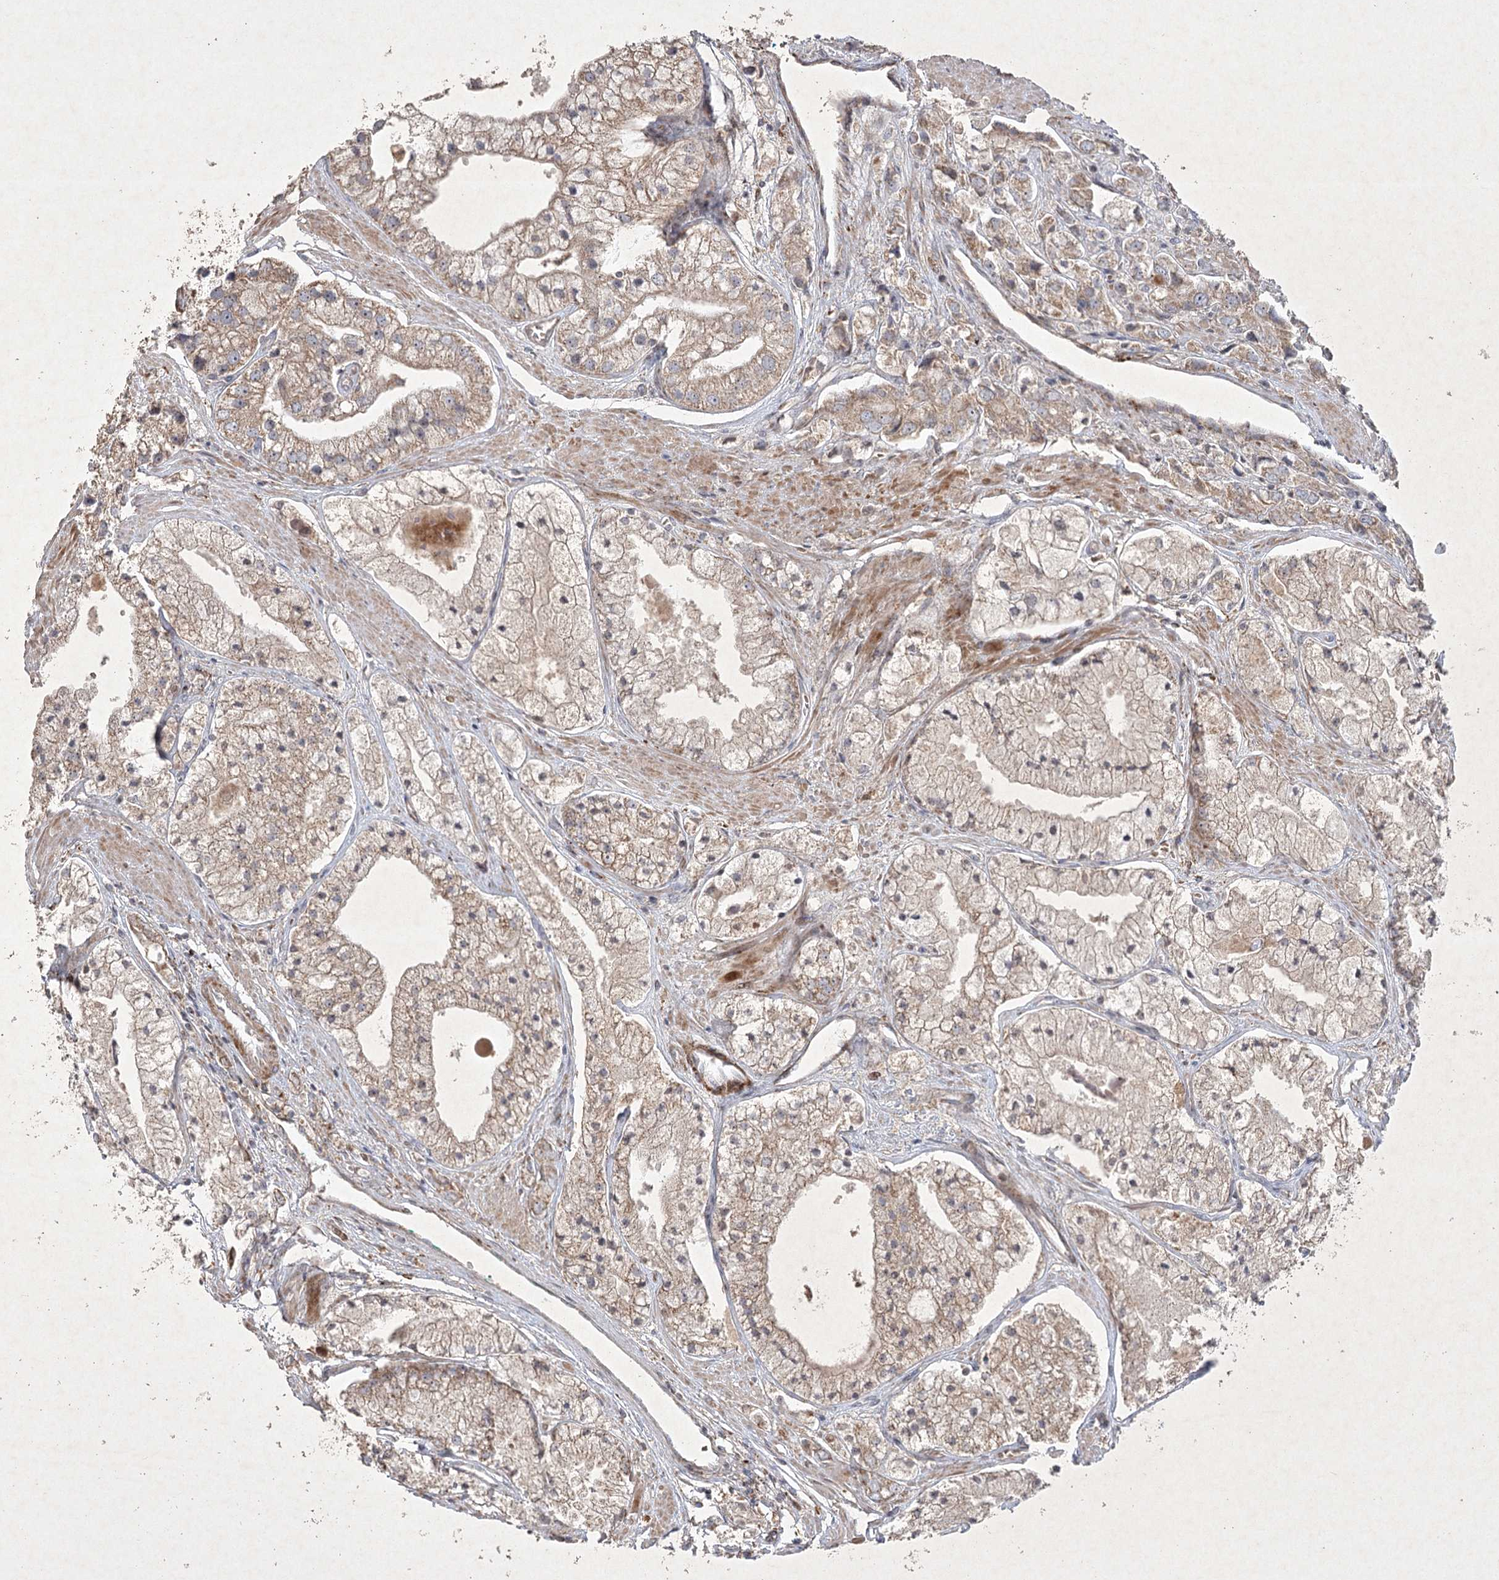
{"staining": {"intensity": "weak", "quantity": ">75%", "location": "cytoplasmic/membranous"}, "tissue": "prostate cancer", "cell_type": "Tumor cells", "image_type": "cancer", "snomed": [{"axis": "morphology", "description": "Adenocarcinoma, High grade"}, {"axis": "topography", "description": "Prostate"}], "caption": "IHC (DAB) staining of prostate cancer exhibits weak cytoplasmic/membranous protein expression in approximately >75% of tumor cells.", "gene": "KBTBD4", "patient": {"sex": "male", "age": 50}}